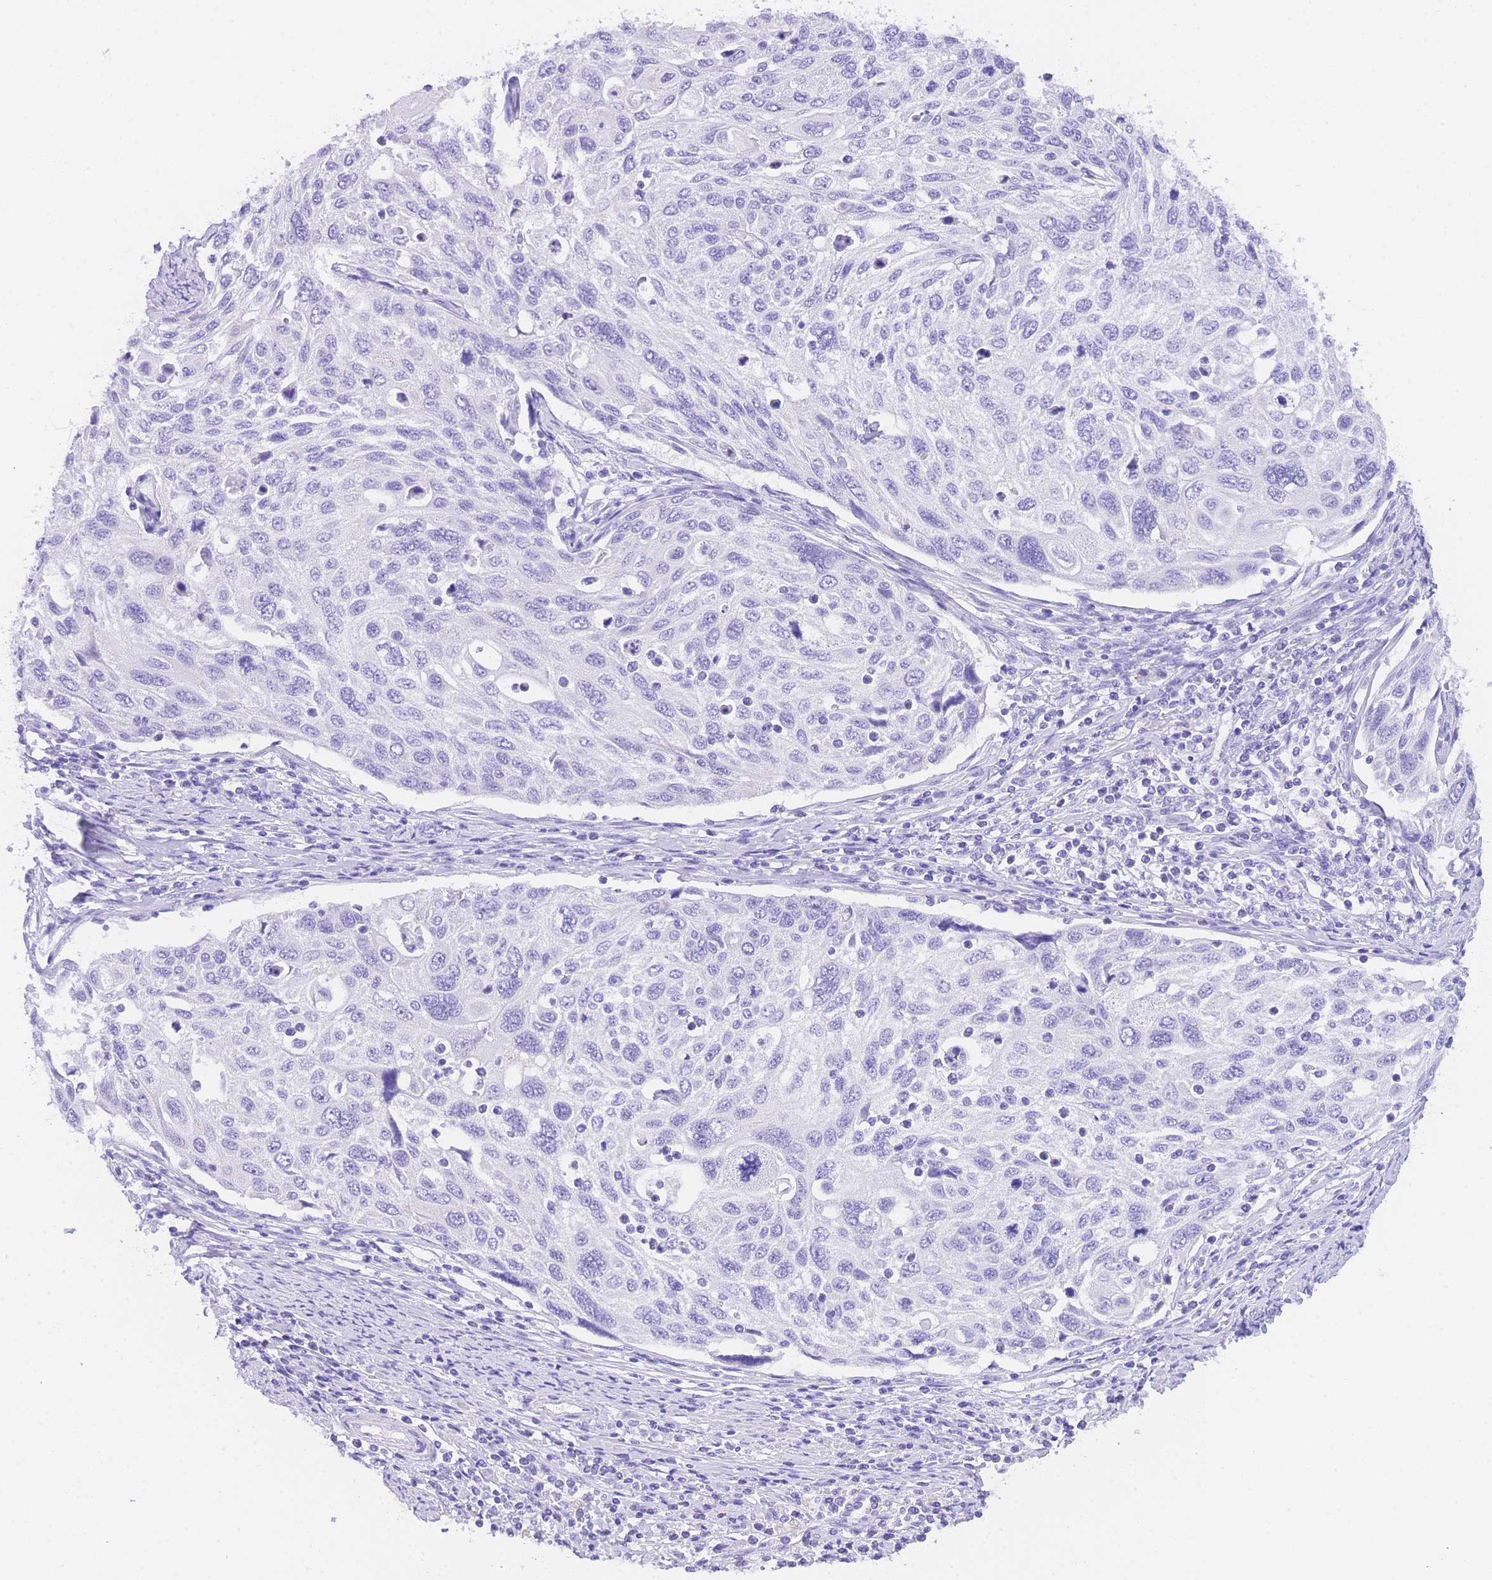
{"staining": {"intensity": "negative", "quantity": "none", "location": "none"}, "tissue": "cervical cancer", "cell_type": "Tumor cells", "image_type": "cancer", "snomed": [{"axis": "morphology", "description": "Squamous cell carcinoma, NOS"}, {"axis": "topography", "description": "Cervix"}], "caption": "A photomicrograph of squamous cell carcinoma (cervical) stained for a protein demonstrates no brown staining in tumor cells. (DAB (3,3'-diaminobenzidine) immunohistochemistry, high magnification).", "gene": "NKD2", "patient": {"sex": "female", "age": 70}}